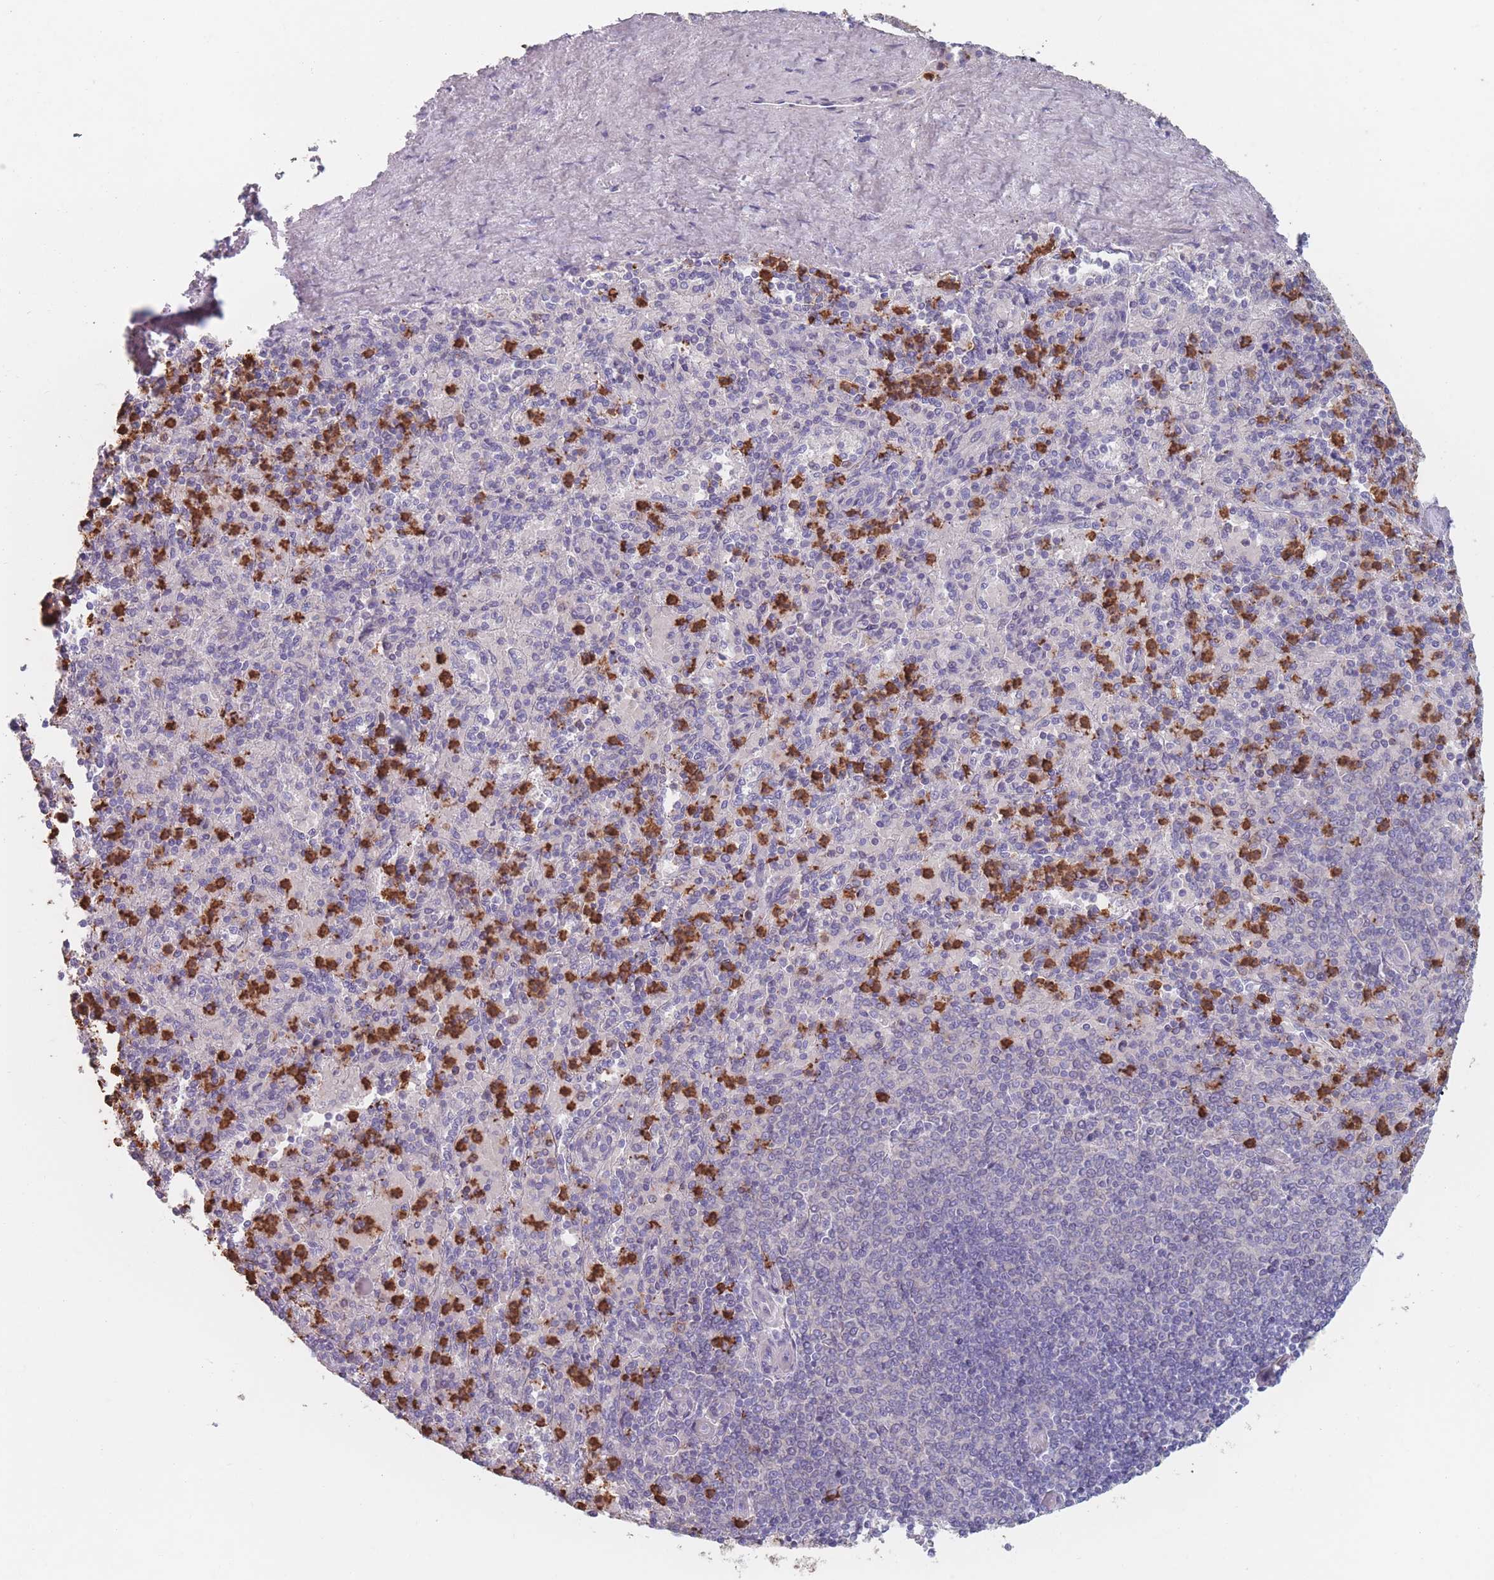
{"staining": {"intensity": "strong", "quantity": "25%-75%", "location": "cytoplasmic/membranous"}, "tissue": "spleen", "cell_type": "Cells in red pulp", "image_type": "normal", "snomed": [{"axis": "morphology", "description": "Normal tissue, NOS"}, {"axis": "topography", "description": "Spleen"}], "caption": "Immunohistochemical staining of benign spleen exhibits high levels of strong cytoplasmic/membranous expression in approximately 25%-75% of cells in red pulp.", "gene": "ATP1A3", "patient": {"sex": "male", "age": 82}}